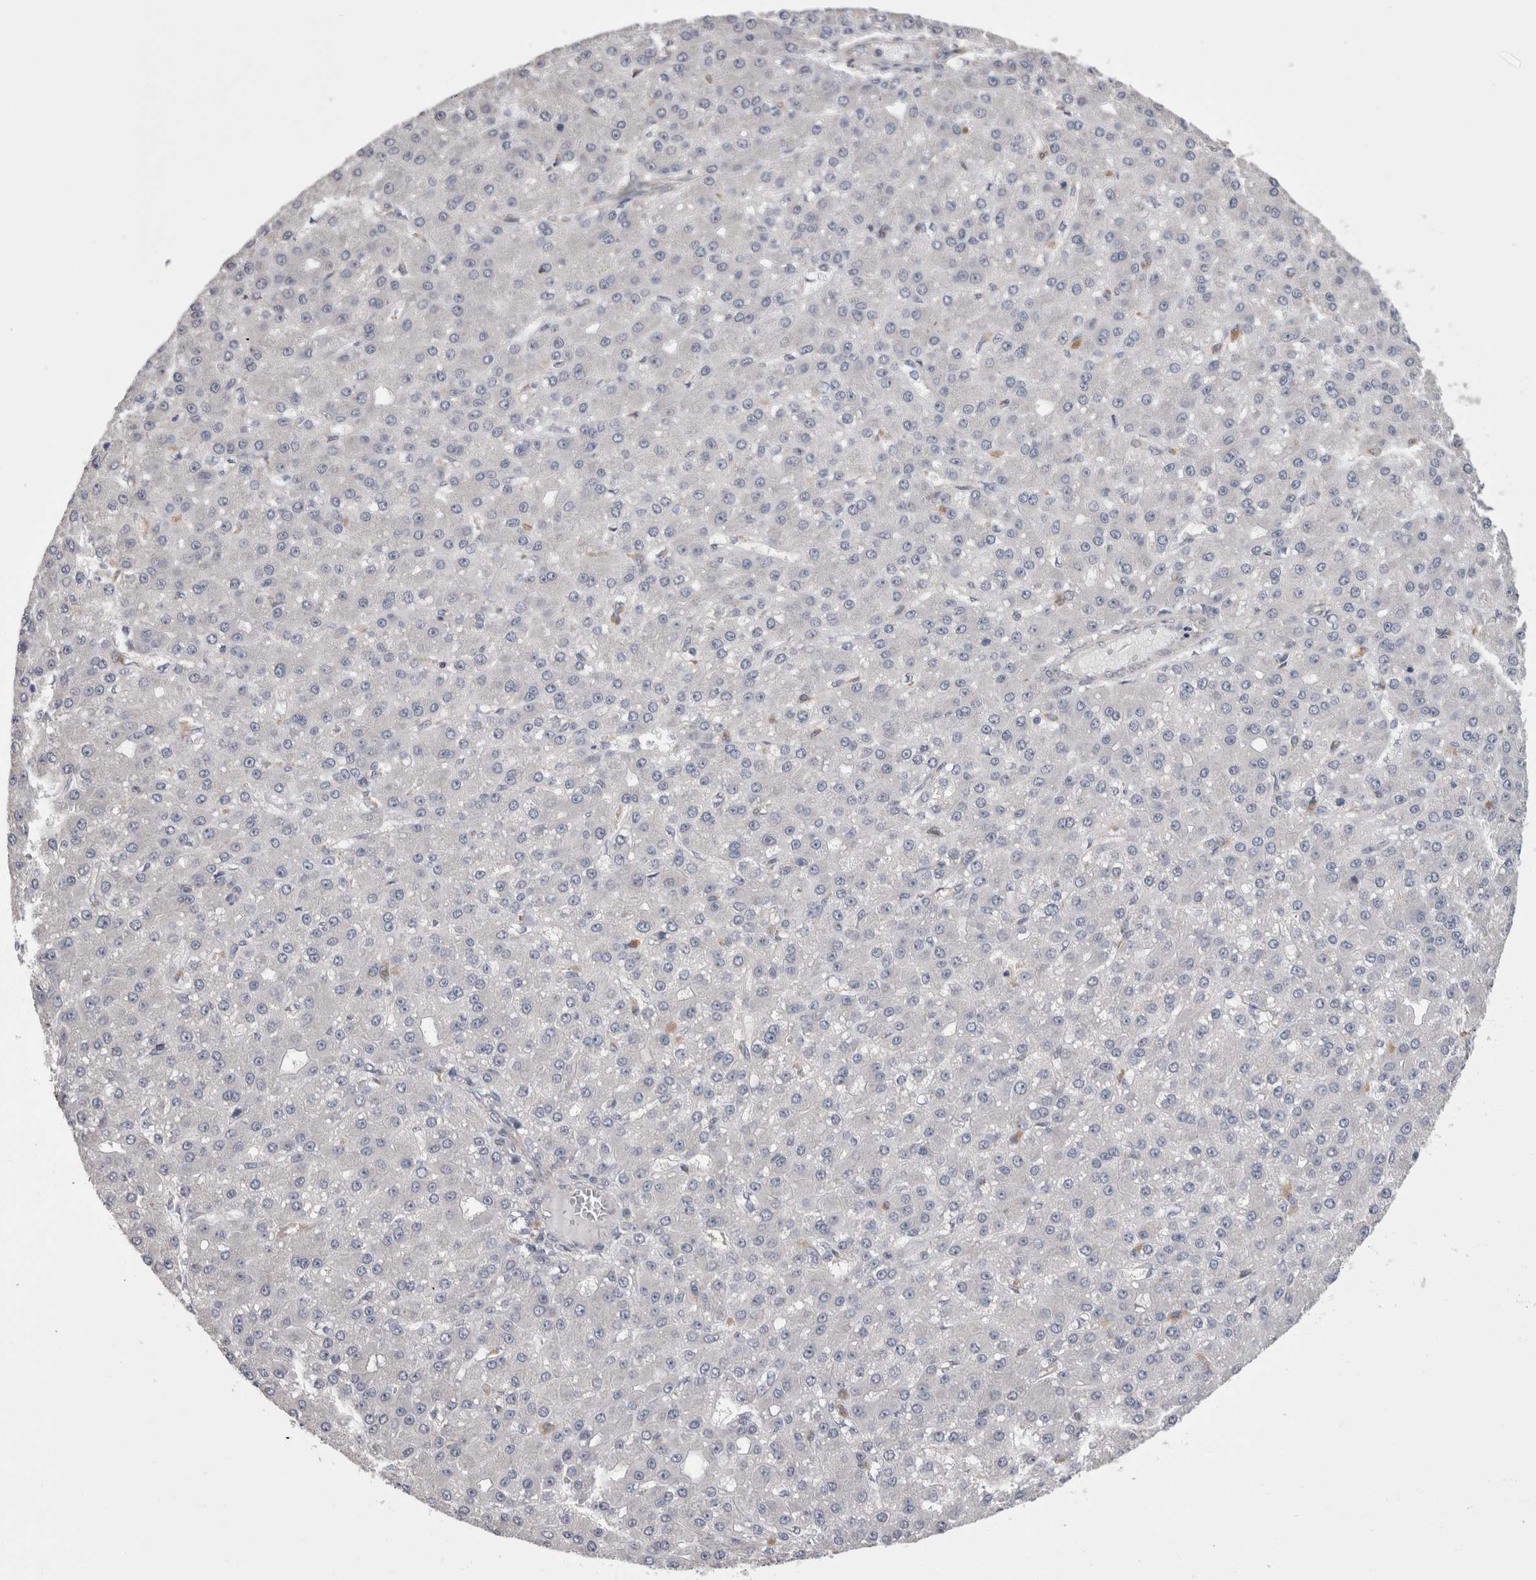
{"staining": {"intensity": "negative", "quantity": "none", "location": "none"}, "tissue": "liver cancer", "cell_type": "Tumor cells", "image_type": "cancer", "snomed": [{"axis": "morphology", "description": "Carcinoma, Hepatocellular, NOS"}, {"axis": "topography", "description": "Liver"}], "caption": "This is an immunohistochemistry micrograph of human liver cancer (hepatocellular carcinoma). There is no positivity in tumor cells.", "gene": "DCTN6", "patient": {"sex": "male", "age": 67}}